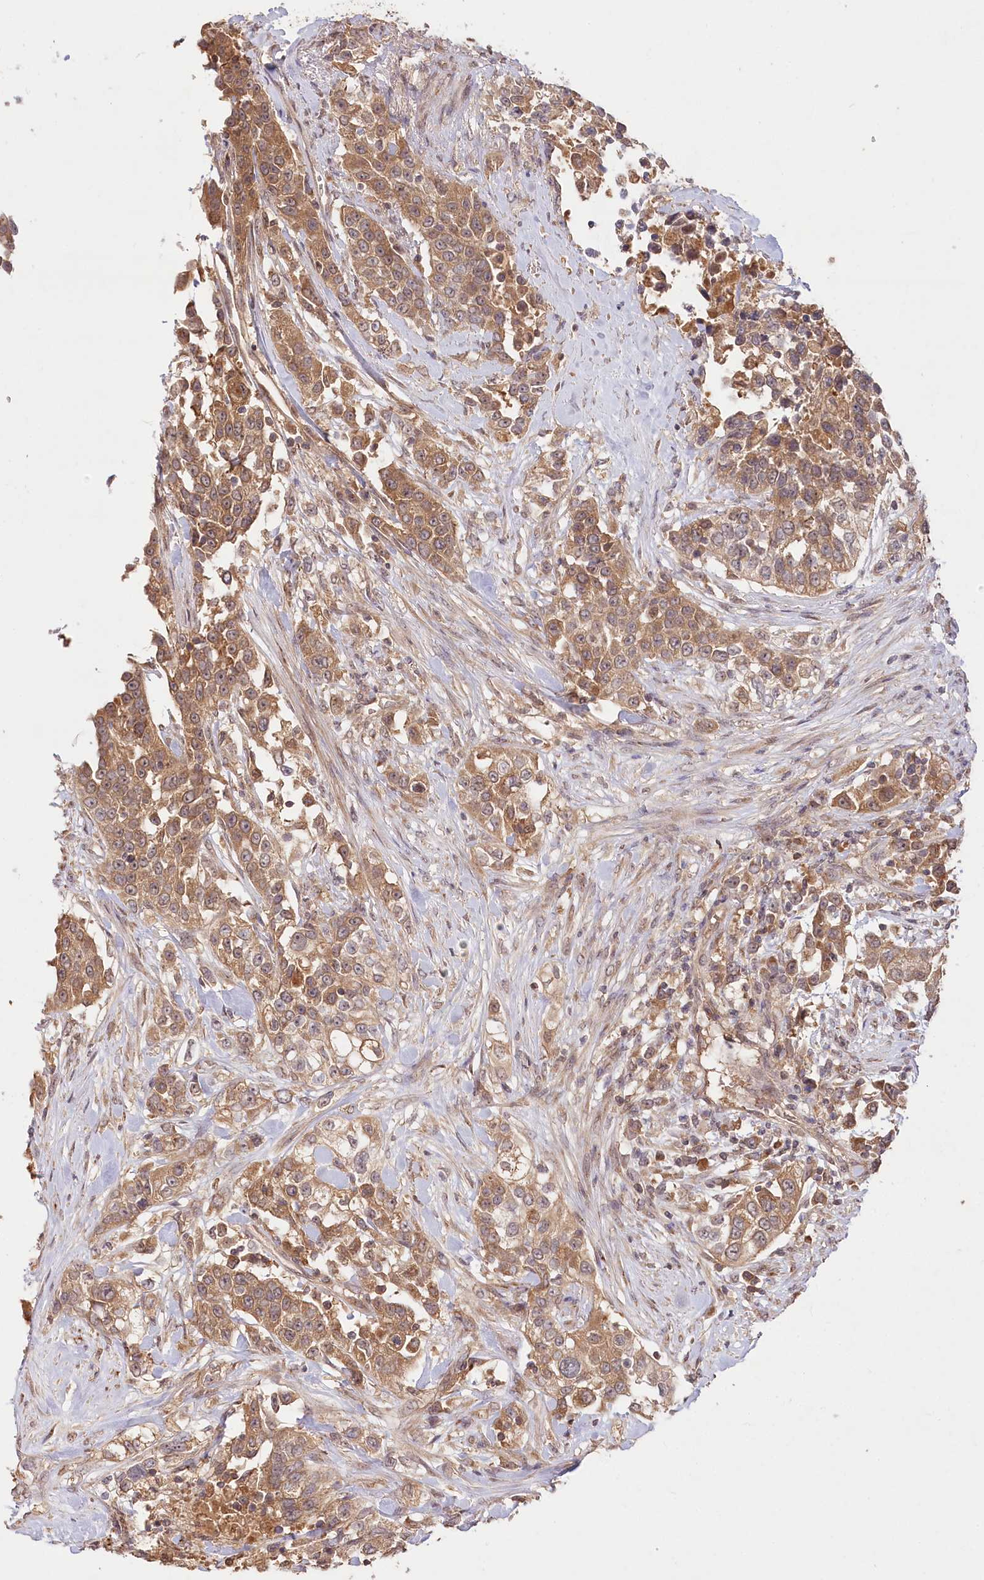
{"staining": {"intensity": "moderate", "quantity": ">75%", "location": "cytoplasmic/membranous"}, "tissue": "urothelial cancer", "cell_type": "Tumor cells", "image_type": "cancer", "snomed": [{"axis": "morphology", "description": "Urothelial carcinoma, High grade"}, {"axis": "topography", "description": "Urinary bladder"}], "caption": "Human urothelial carcinoma (high-grade) stained for a protein (brown) displays moderate cytoplasmic/membranous positive positivity in about >75% of tumor cells.", "gene": "IRAK1BP1", "patient": {"sex": "female", "age": 80}}